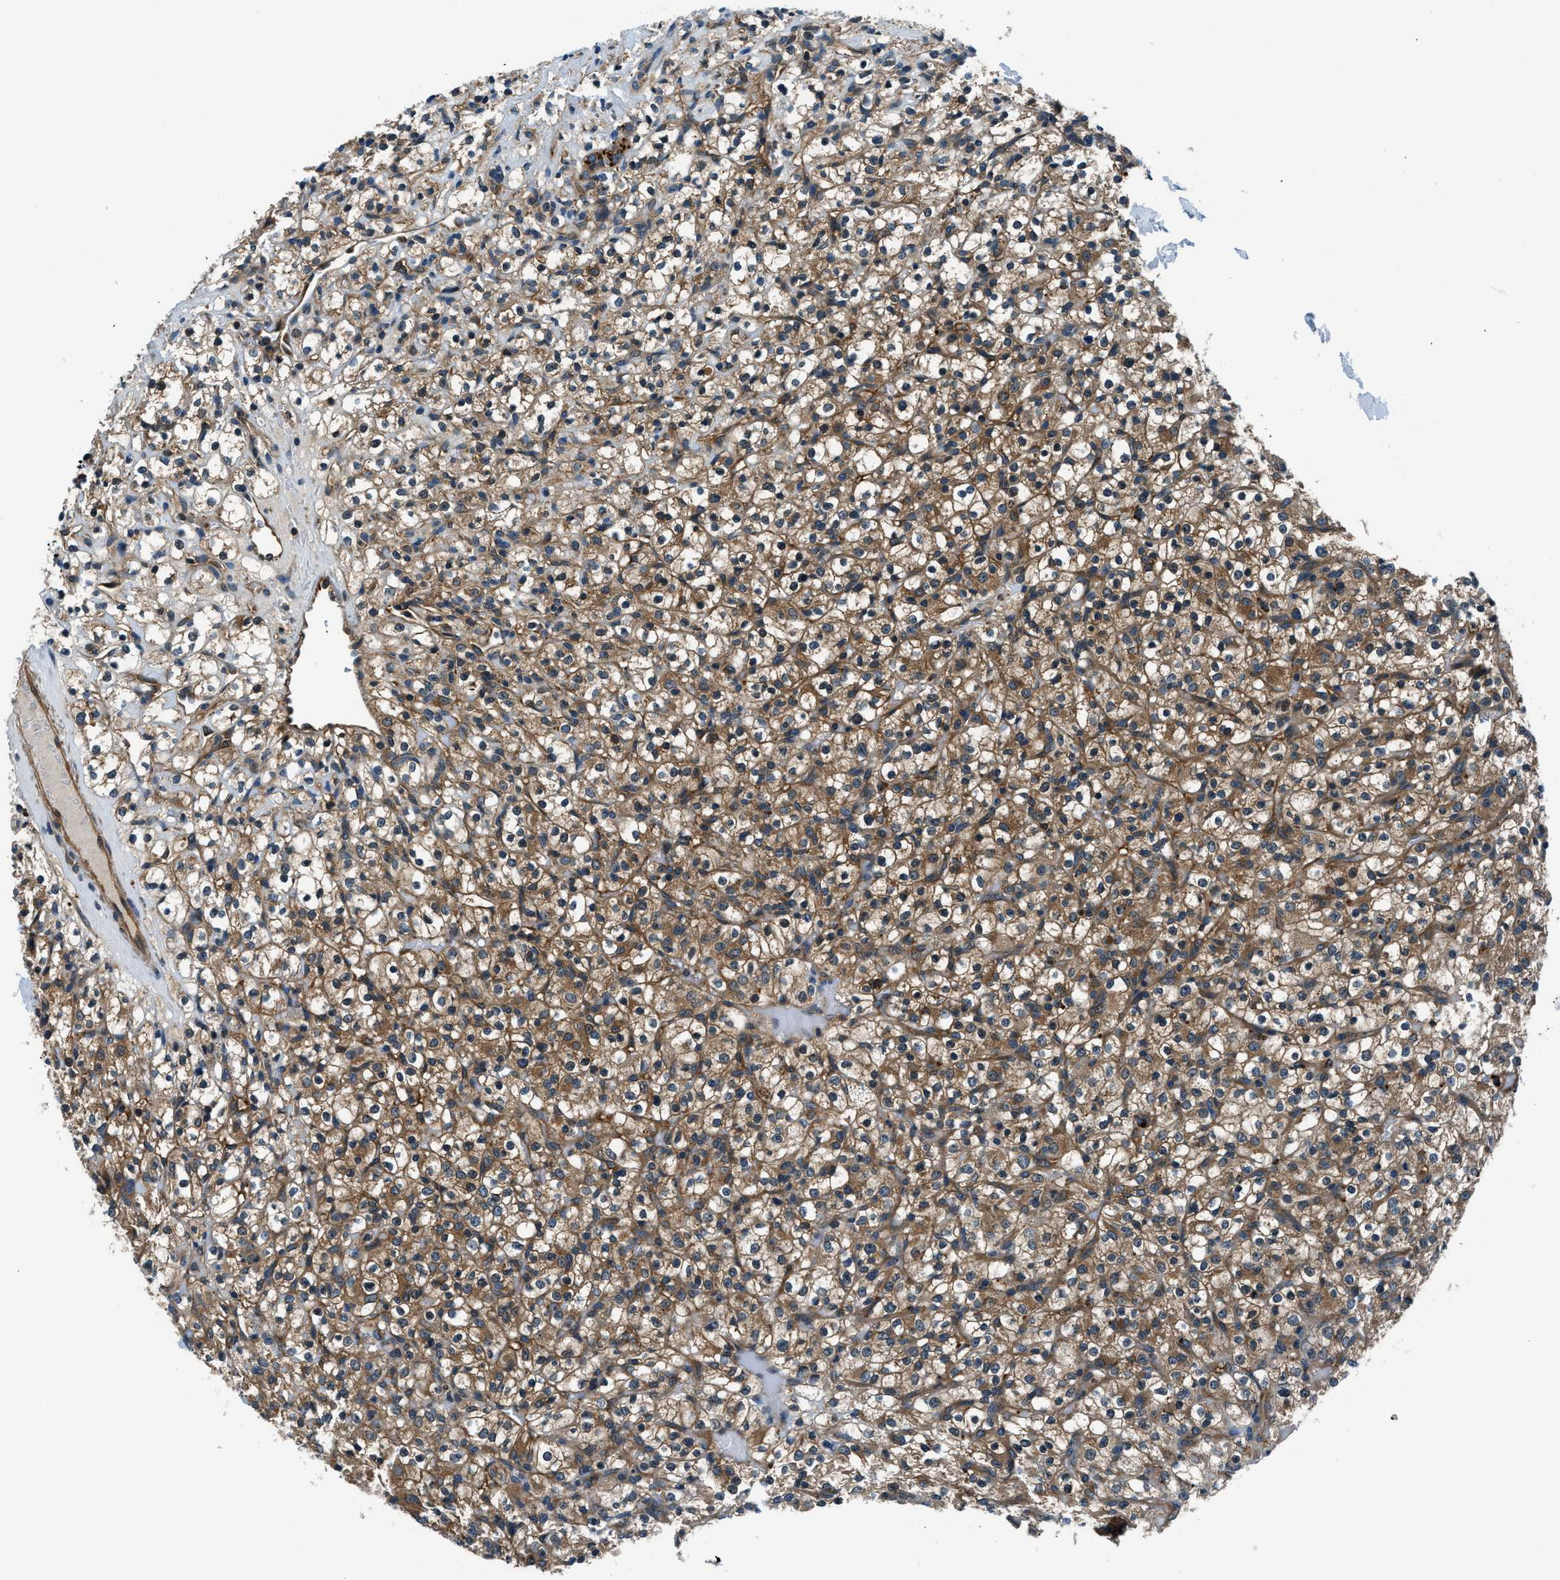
{"staining": {"intensity": "moderate", "quantity": ">75%", "location": "cytoplasmic/membranous"}, "tissue": "renal cancer", "cell_type": "Tumor cells", "image_type": "cancer", "snomed": [{"axis": "morphology", "description": "Normal tissue, NOS"}, {"axis": "morphology", "description": "Adenocarcinoma, NOS"}, {"axis": "topography", "description": "Kidney"}], "caption": "The immunohistochemical stain shows moderate cytoplasmic/membranous staining in tumor cells of renal cancer (adenocarcinoma) tissue. Immunohistochemistry stains the protein of interest in brown and the nuclei are stained blue.", "gene": "SLC19A2", "patient": {"sex": "female", "age": 72}}